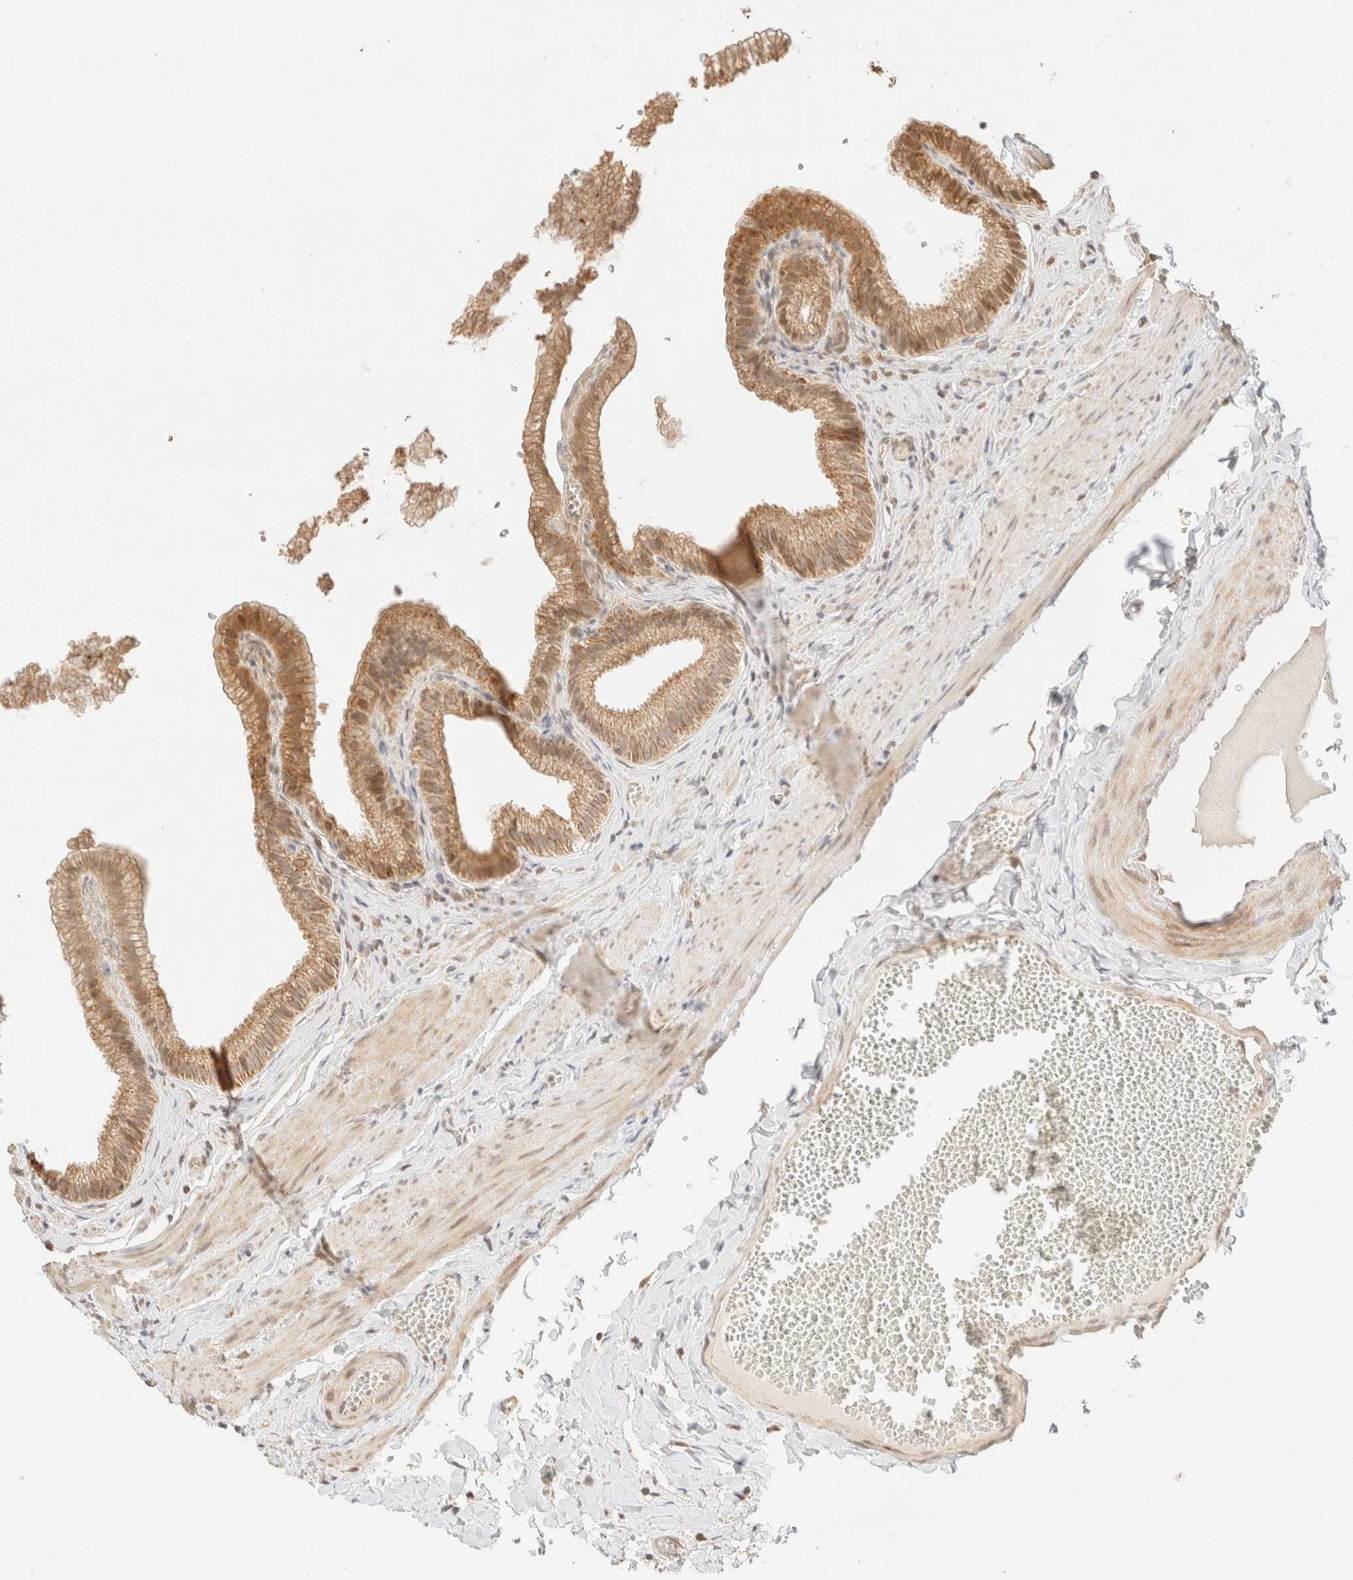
{"staining": {"intensity": "moderate", "quantity": ">75%", "location": "cytoplasmic/membranous"}, "tissue": "gallbladder", "cell_type": "Glandular cells", "image_type": "normal", "snomed": [{"axis": "morphology", "description": "Normal tissue, NOS"}, {"axis": "topography", "description": "Gallbladder"}], "caption": "This micrograph exhibits normal gallbladder stained with immunohistochemistry (IHC) to label a protein in brown. The cytoplasmic/membranous of glandular cells show moderate positivity for the protein. Nuclei are counter-stained blue.", "gene": "TACO1", "patient": {"sex": "male", "age": 38}}